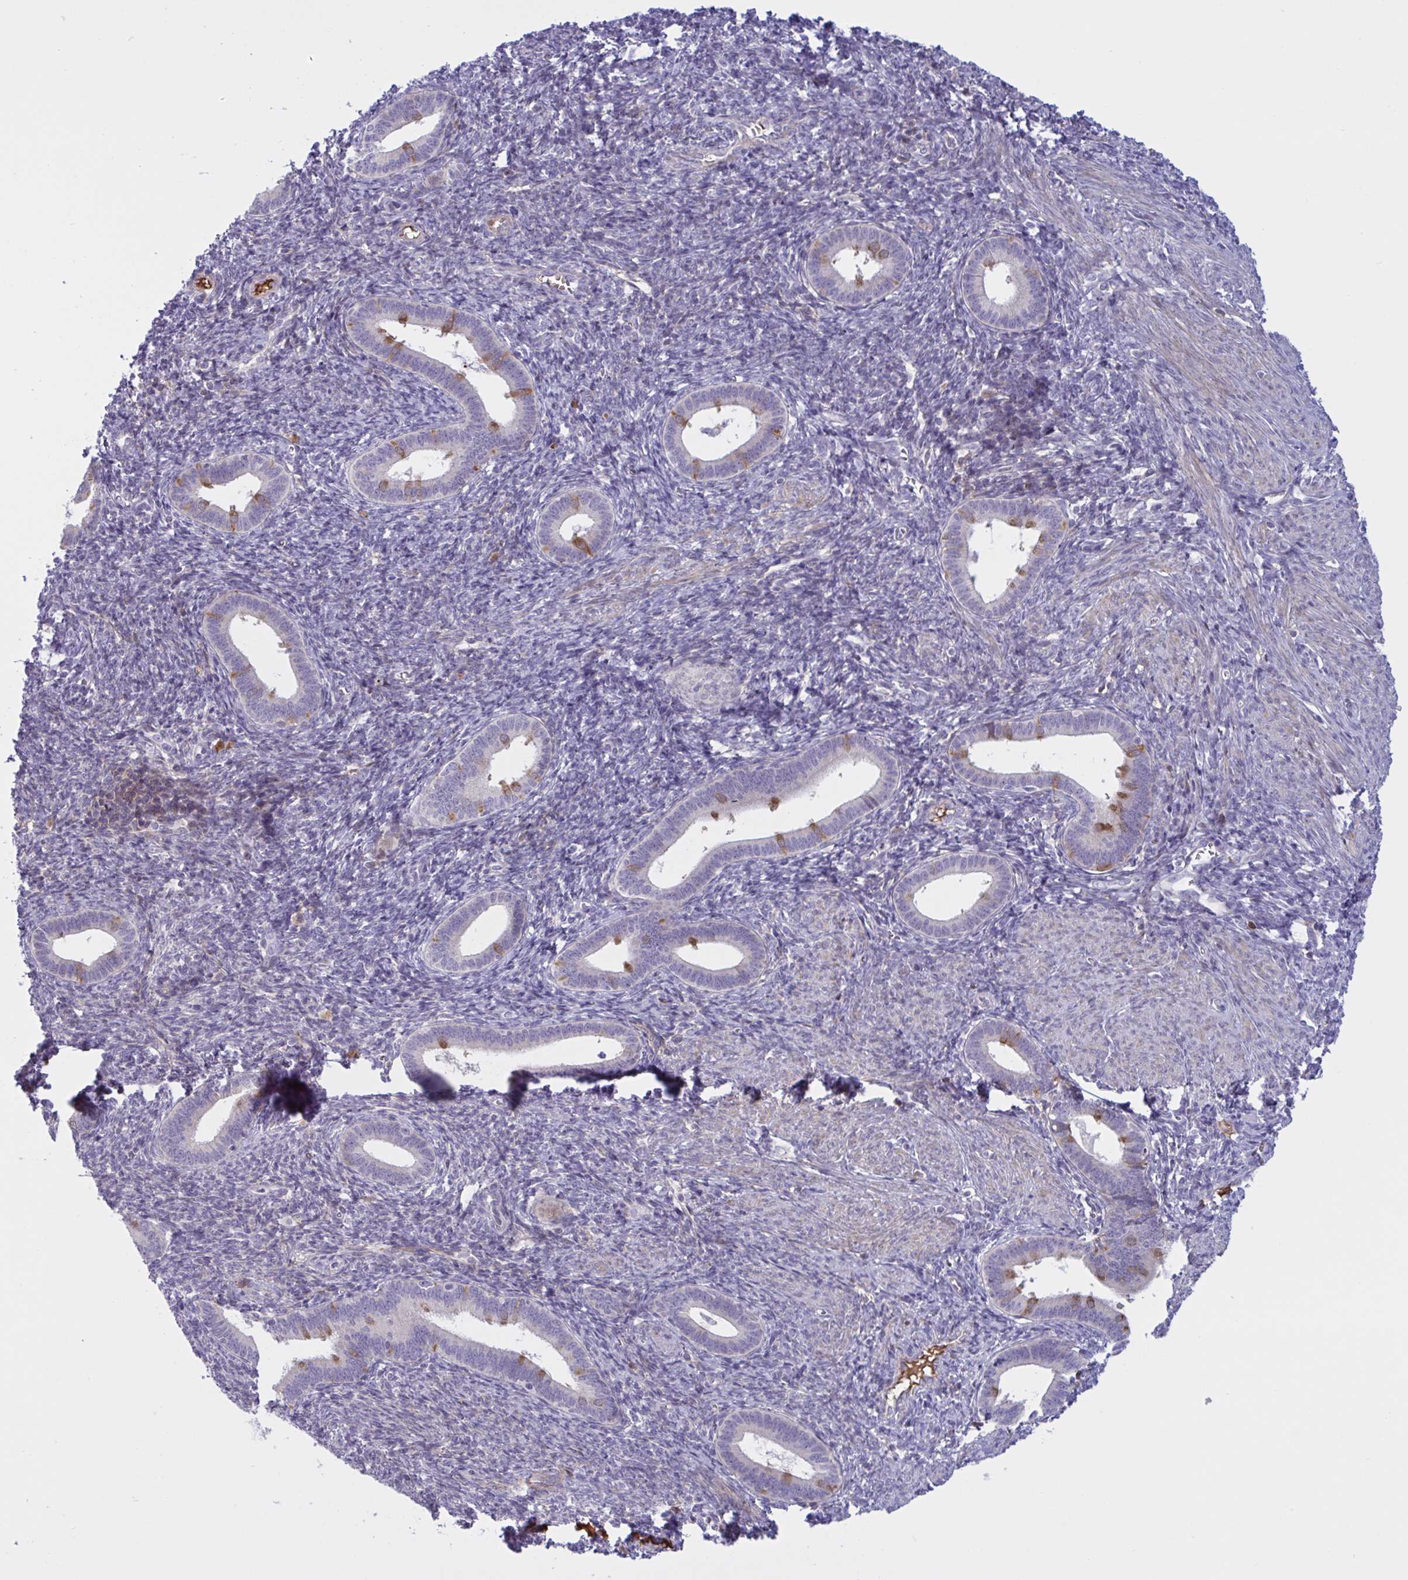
{"staining": {"intensity": "negative", "quantity": "none", "location": "none"}, "tissue": "endometrium", "cell_type": "Cells in endometrial stroma", "image_type": "normal", "snomed": [{"axis": "morphology", "description": "Normal tissue, NOS"}, {"axis": "topography", "description": "Endometrium"}], "caption": "An immunohistochemistry (IHC) micrograph of normal endometrium is shown. There is no staining in cells in endometrial stroma of endometrium.", "gene": "VWC2", "patient": {"sex": "female", "age": 41}}